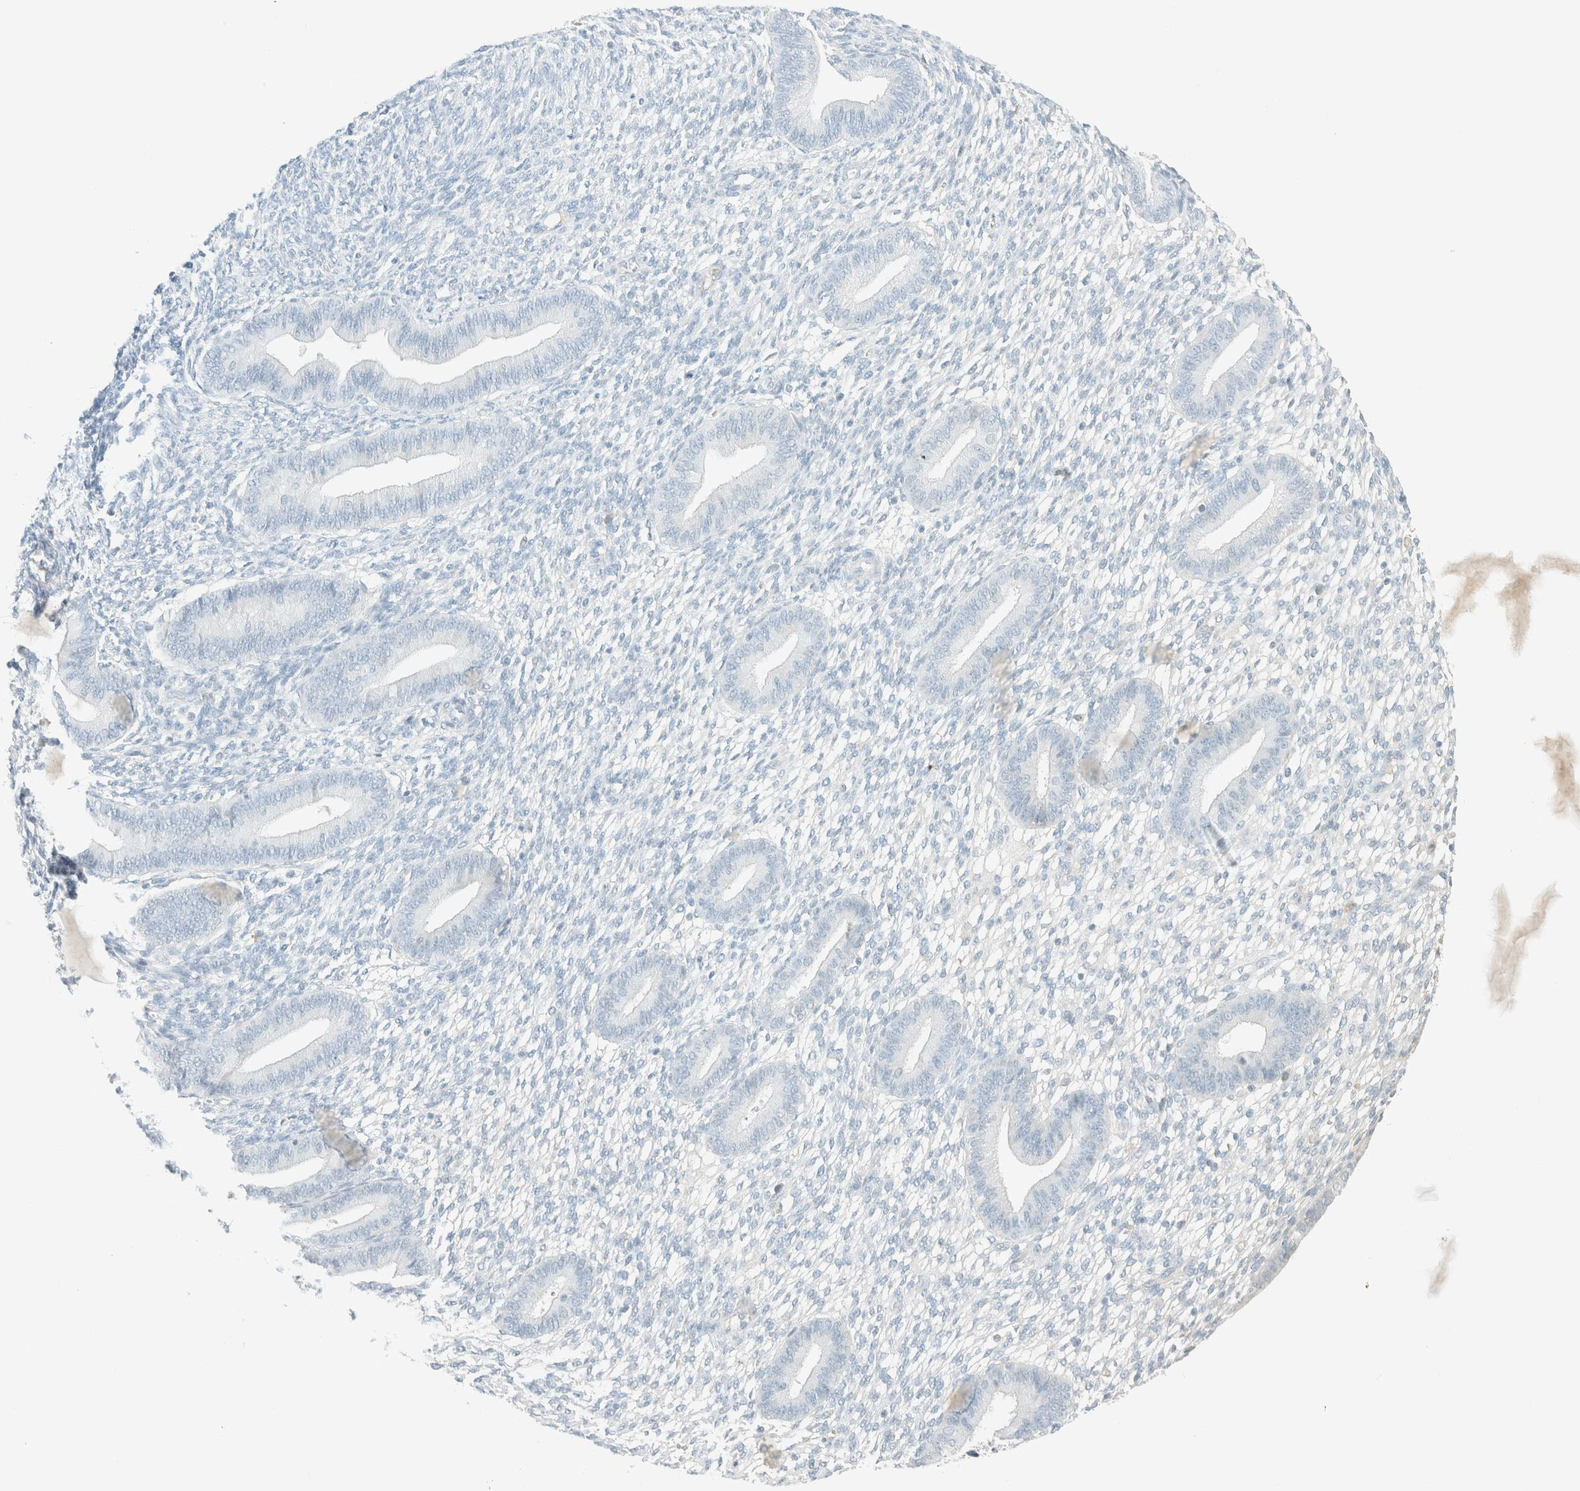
{"staining": {"intensity": "negative", "quantity": "none", "location": "none"}, "tissue": "endometrium", "cell_type": "Cells in endometrial stroma", "image_type": "normal", "snomed": [{"axis": "morphology", "description": "Normal tissue, NOS"}, {"axis": "topography", "description": "Endometrium"}], "caption": "IHC micrograph of normal human endometrium stained for a protein (brown), which displays no staining in cells in endometrial stroma.", "gene": "GPA33", "patient": {"sex": "female", "age": 46}}